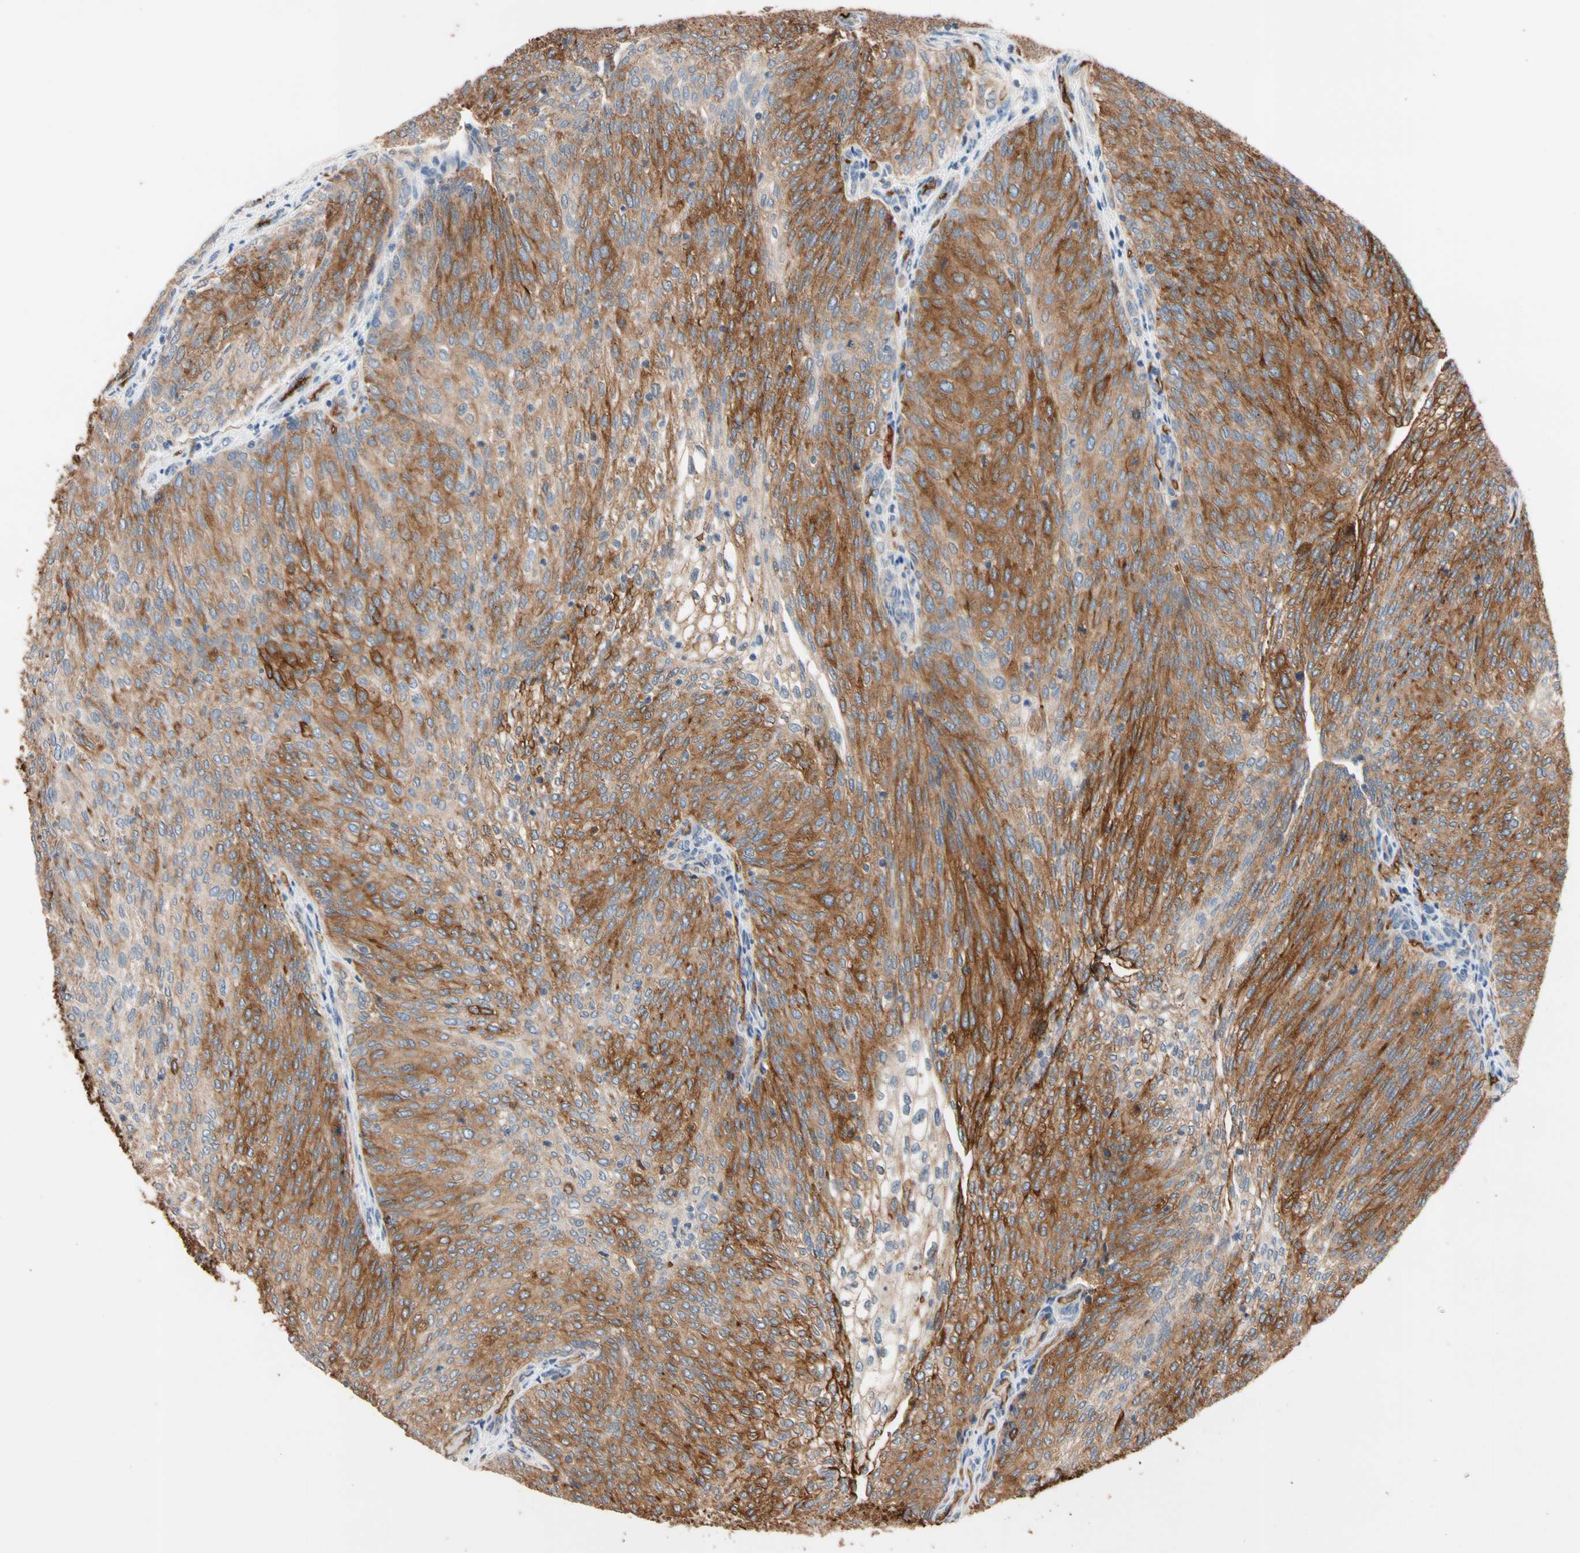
{"staining": {"intensity": "strong", "quantity": ">75%", "location": "cytoplasmic/membranous"}, "tissue": "urothelial cancer", "cell_type": "Tumor cells", "image_type": "cancer", "snomed": [{"axis": "morphology", "description": "Urothelial carcinoma, Low grade"}, {"axis": "topography", "description": "Urinary bladder"}], "caption": "The photomicrograph displays a brown stain indicating the presence of a protein in the cytoplasmic/membranous of tumor cells in low-grade urothelial carcinoma. (Stains: DAB (3,3'-diaminobenzidine) in brown, nuclei in blue, Microscopy: brightfield microscopy at high magnification).", "gene": "RIOK2", "patient": {"sex": "female", "age": 79}}